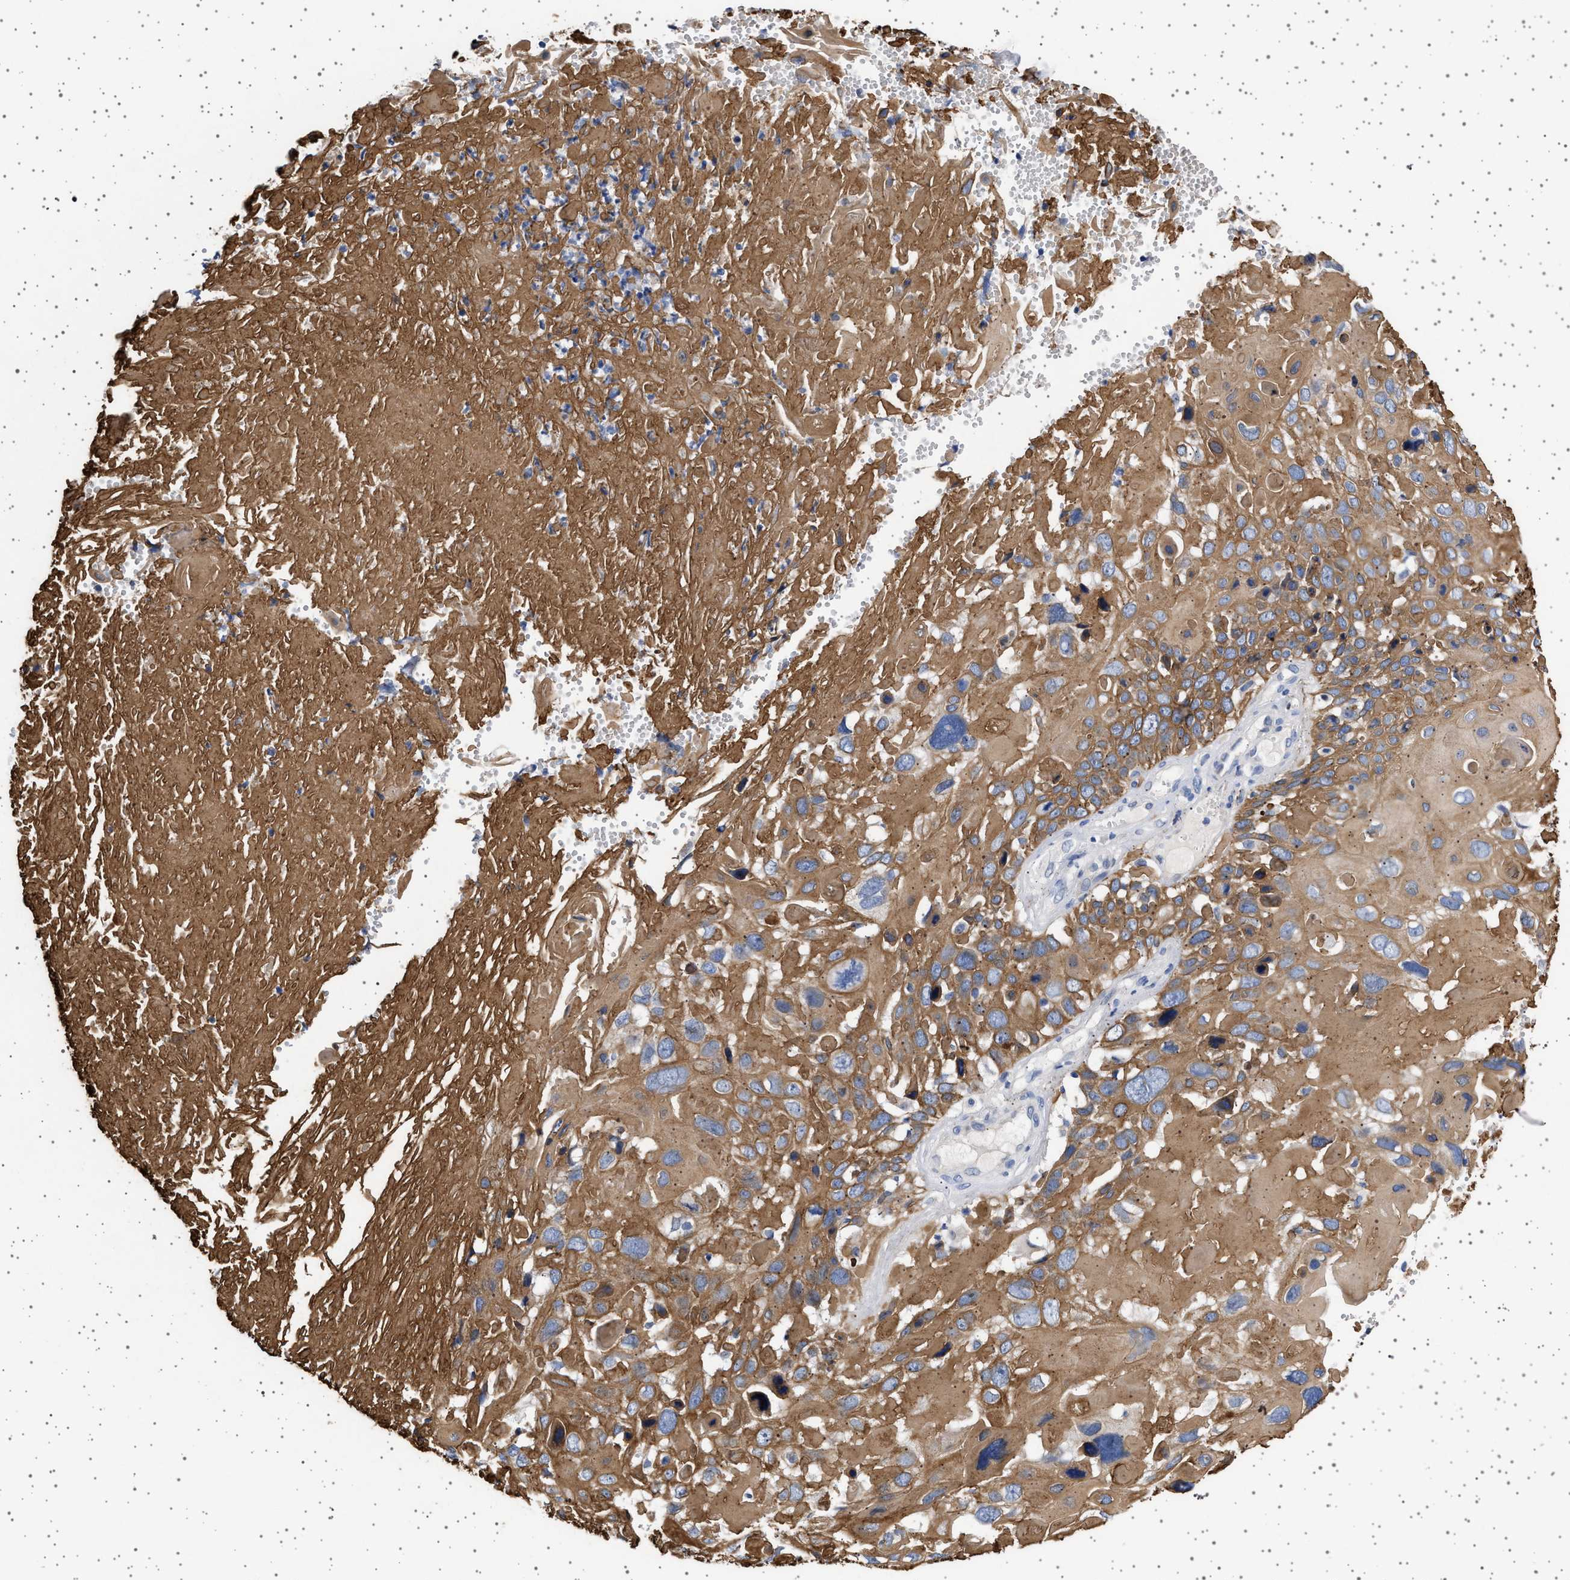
{"staining": {"intensity": "moderate", "quantity": ">75%", "location": "cytoplasmic/membranous"}, "tissue": "cervical cancer", "cell_type": "Tumor cells", "image_type": "cancer", "snomed": [{"axis": "morphology", "description": "Squamous cell carcinoma, NOS"}, {"axis": "topography", "description": "Cervix"}], "caption": "About >75% of tumor cells in human cervical cancer show moderate cytoplasmic/membranous protein staining as visualized by brown immunohistochemical staining.", "gene": "TRMT10B", "patient": {"sex": "female", "age": 74}}